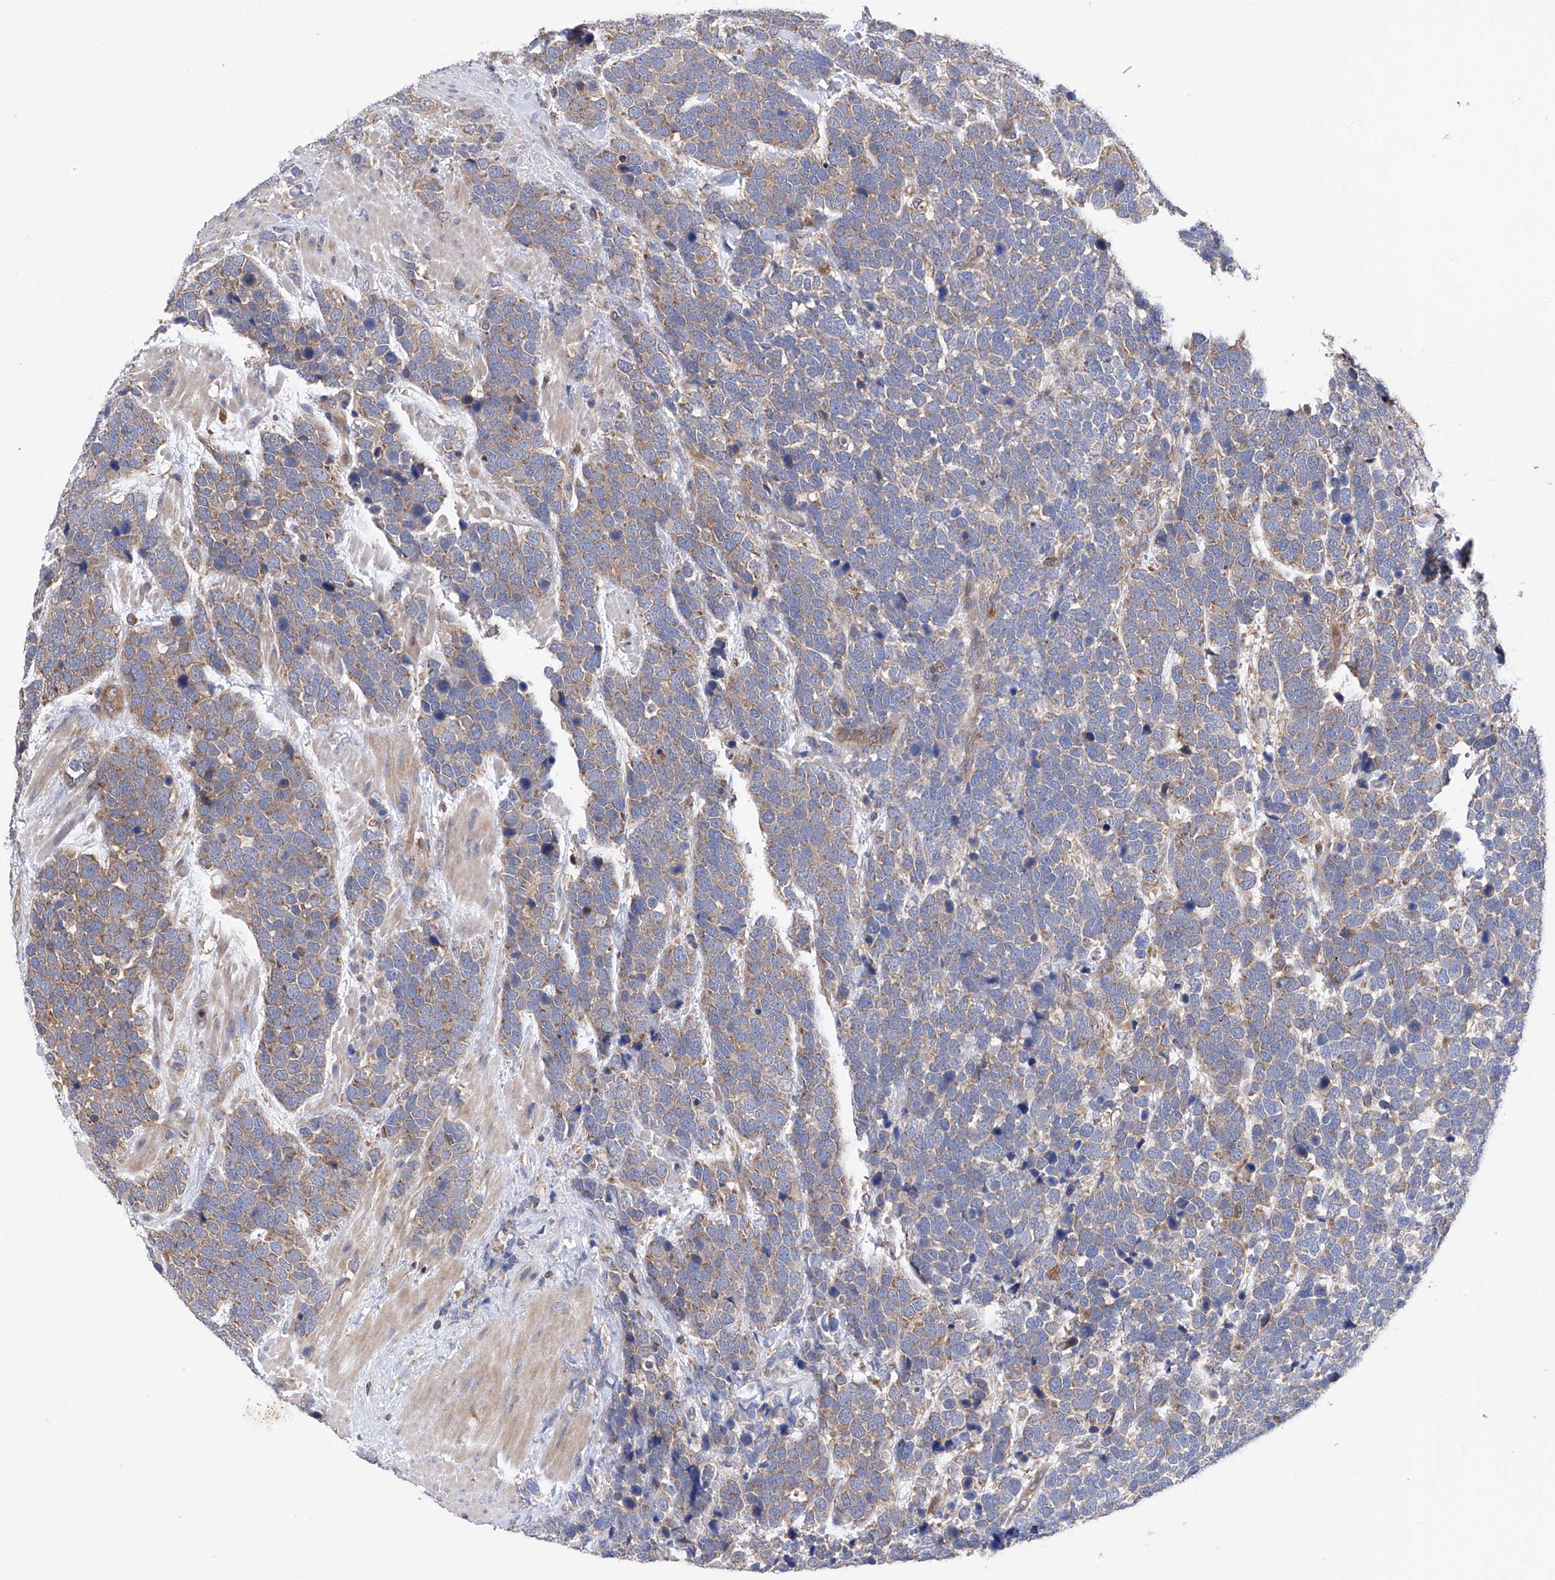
{"staining": {"intensity": "moderate", "quantity": ">75%", "location": "cytoplasmic/membranous"}, "tissue": "urothelial cancer", "cell_type": "Tumor cells", "image_type": "cancer", "snomed": [{"axis": "morphology", "description": "Urothelial carcinoma, High grade"}, {"axis": "topography", "description": "Urinary bladder"}], "caption": "A brown stain highlights moderate cytoplasmic/membranous expression of a protein in urothelial cancer tumor cells.", "gene": "SPATA20", "patient": {"sex": "female", "age": 82}}